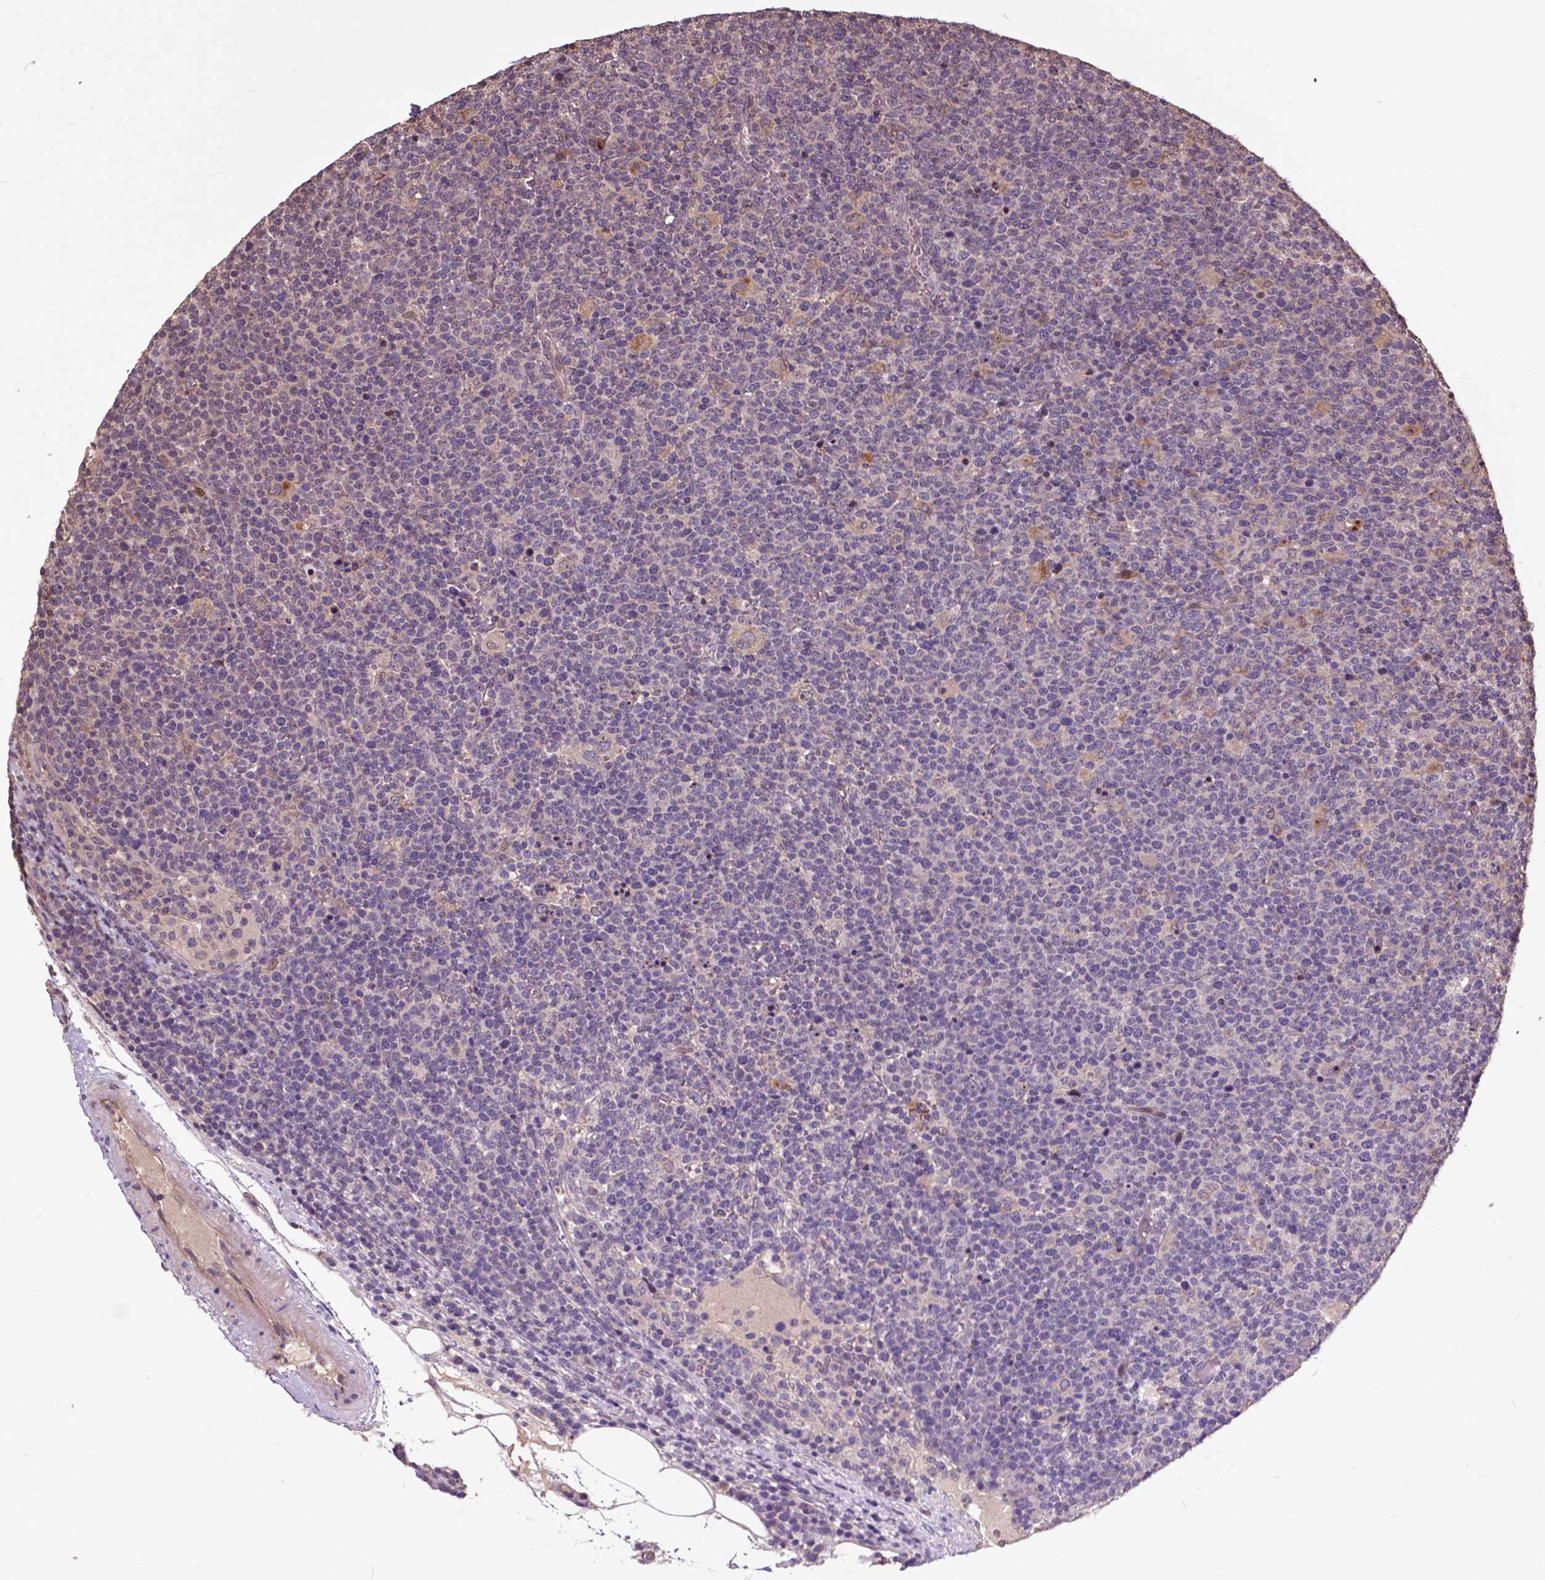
{"staining": {"intensity": "negative", "quantity": "none", "location": "none"}, "tissue": "lymphoma", "cell_type": "Tumor cells", "image_type": "cancer", "snomed": [{"axis": "morphology", "description": "Malignant lymphoma, non-Hodgkin's type, High grade"}, {"axis": "topography", "description": "Lymph node"}], "caption": "Tumor cells show no significant protein staining in lymphoma.", "gene": "AP1S3", "patient": {"sex": "male", "age": 61}}